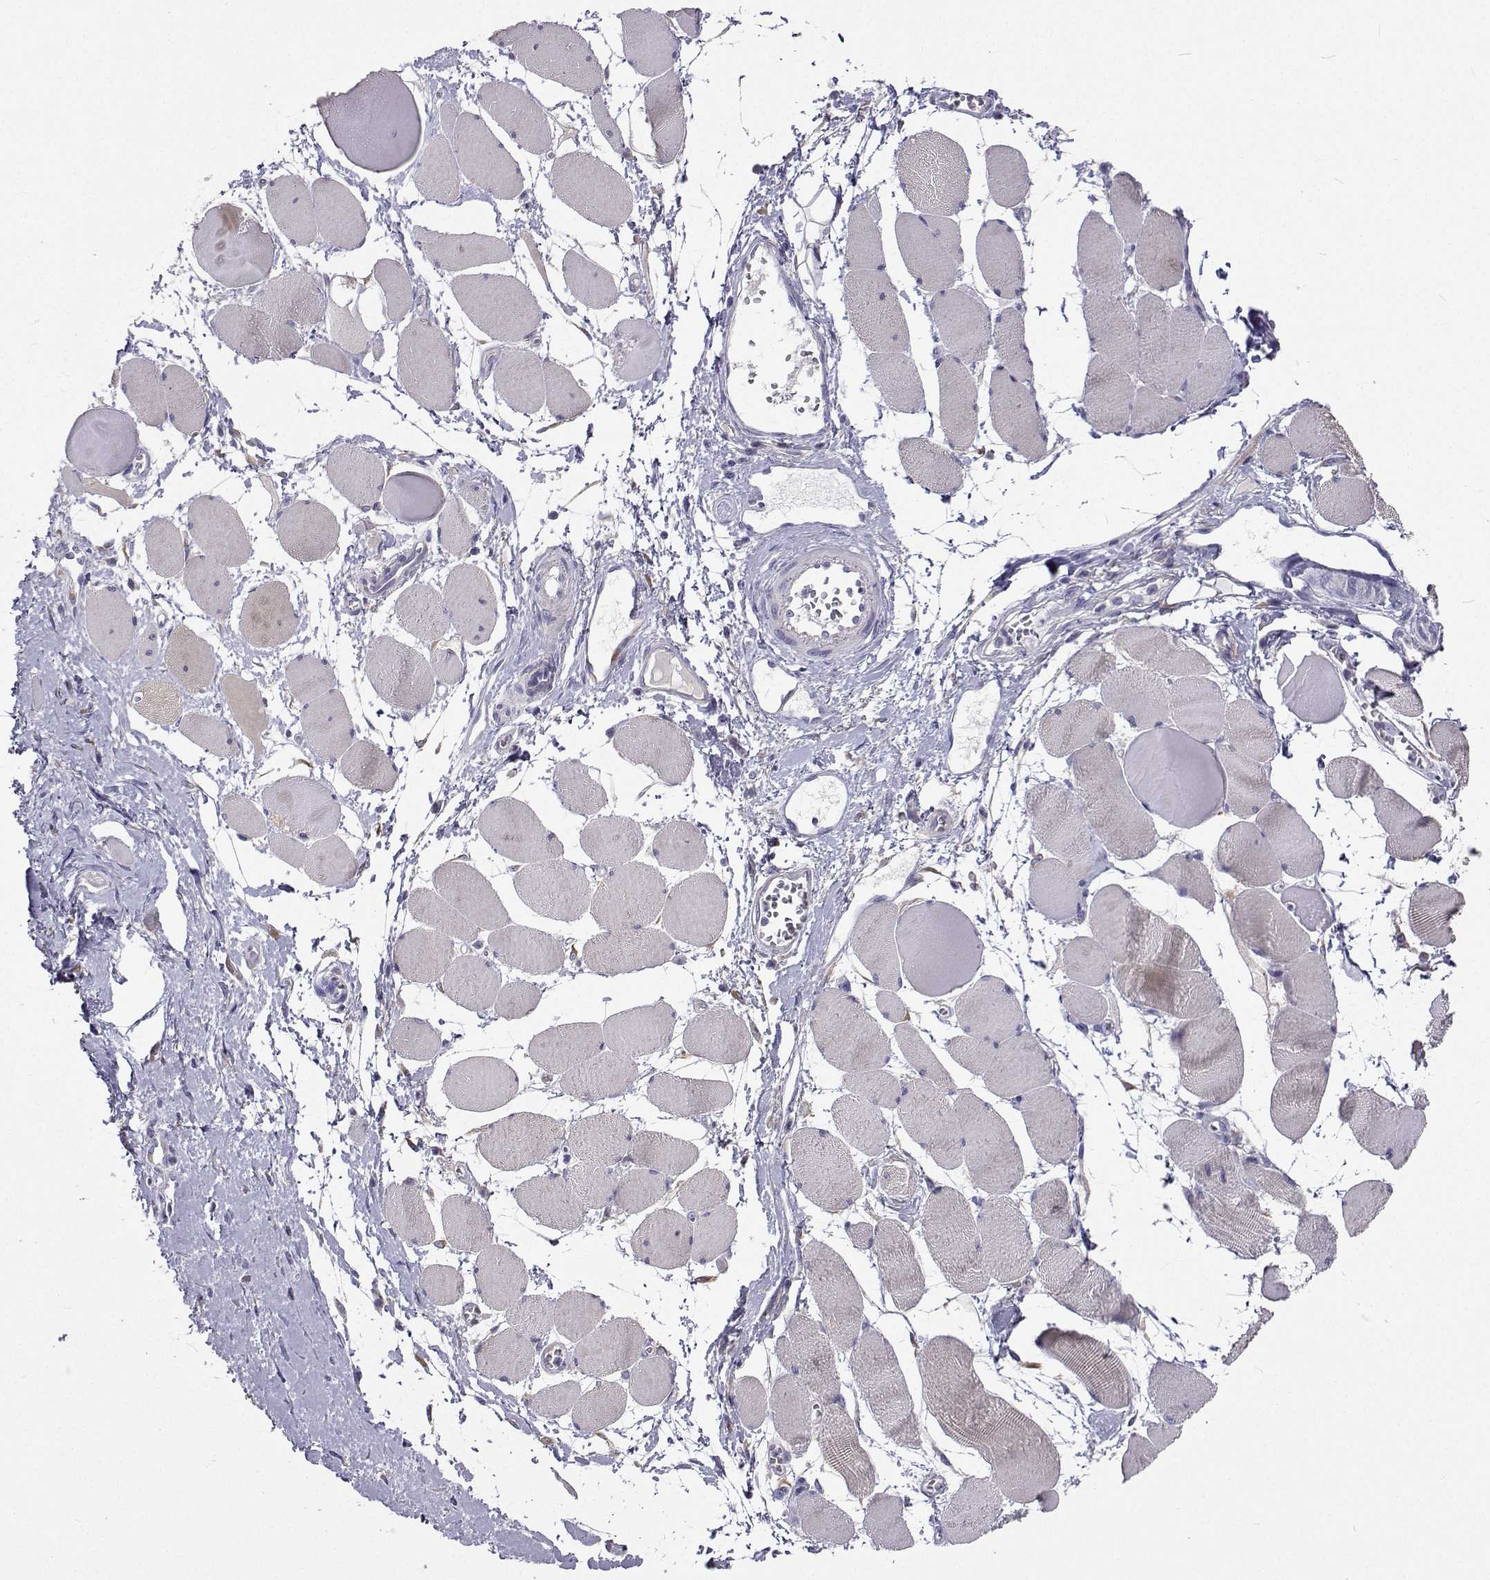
{"staining": {"intensity": "negative", "quantity": "none", "location": "none"}, "tissue": "skeletal muscle", "cell_type": "Myocytes", "image_type": "normal", "snomed": [{"axis": "morphology", "description": "Normal tissue, NOS"}, {"axis": "topography", "description": "Skeletal muscle"}], "caption": "An immunohistochemistry (IHC) histopathology image of unremarkable skeletal muscle is shown. There is no staining in myocytes of skeletal muscle. (DAB (3,3'-diaminobenzidine) IHC visualized using brightfield microscopy, high magnification).", "gene": "LHFPL7", "patient": {"sex": "female", "age": 75}}